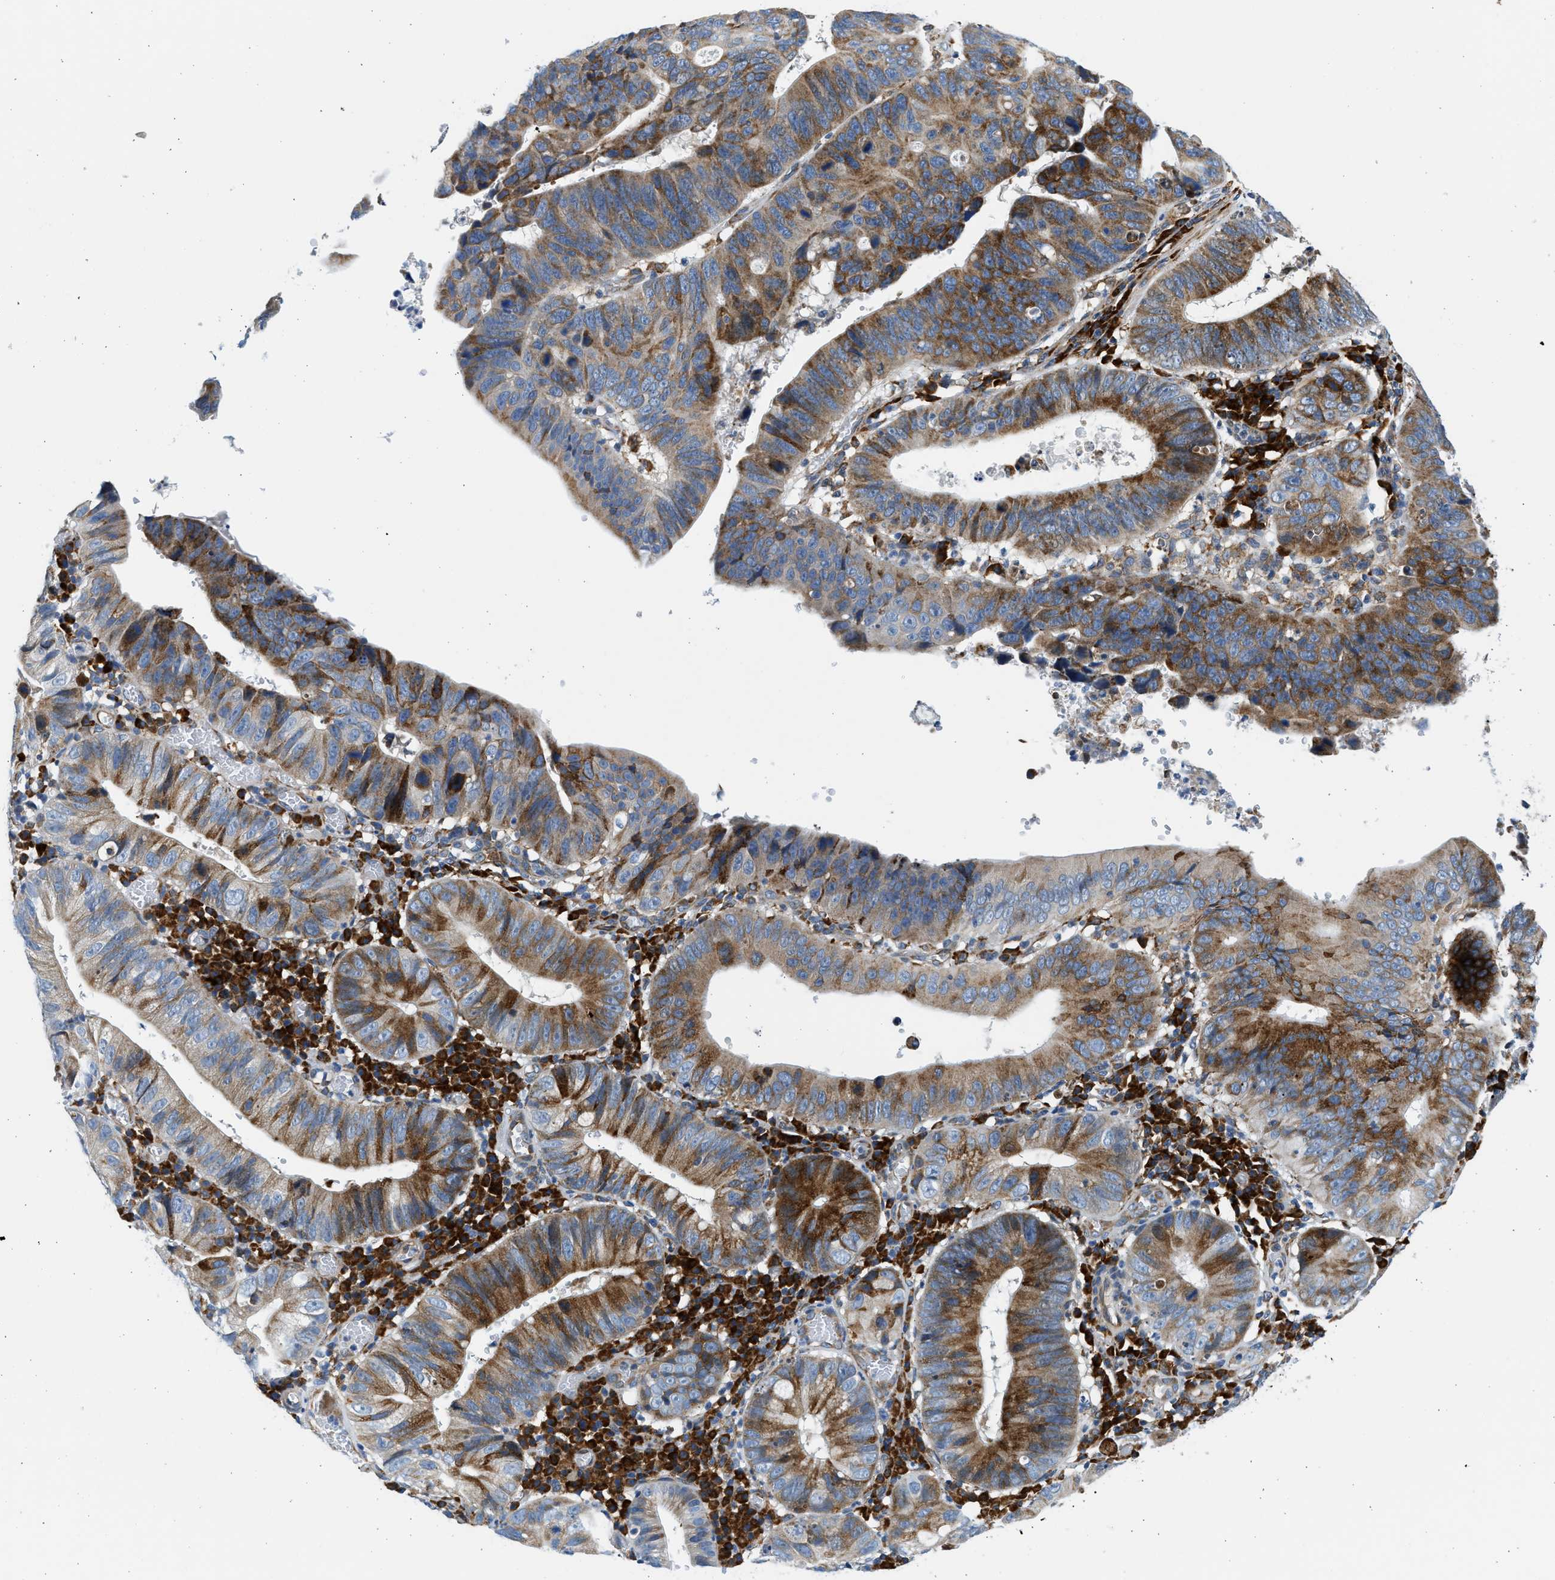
{"staining": {"intensity": "moderate", "quantity": ">75%", "location": "cytoplasmic/membranous"}, "tissue": "stomach cancer", "cell_type": "Tumor cells", "image_type": "cancer", "snomed": [{"axis": "morphology", "description": "Adenocarcinoma, NOS"}, {"axis": "topography", "description": "Stomach"}], "caption": "Brown immunohistochemical staining in human adenocarcinoma (stomach) exhibits moderate cytoplasmic/membranous positivity in about >75% of tumor cells. The protein of interest is shown in brown color, while the nuclei are stained blue.", "gene": "CNTN6", "patient": {"sex": "male", "age": 59}}